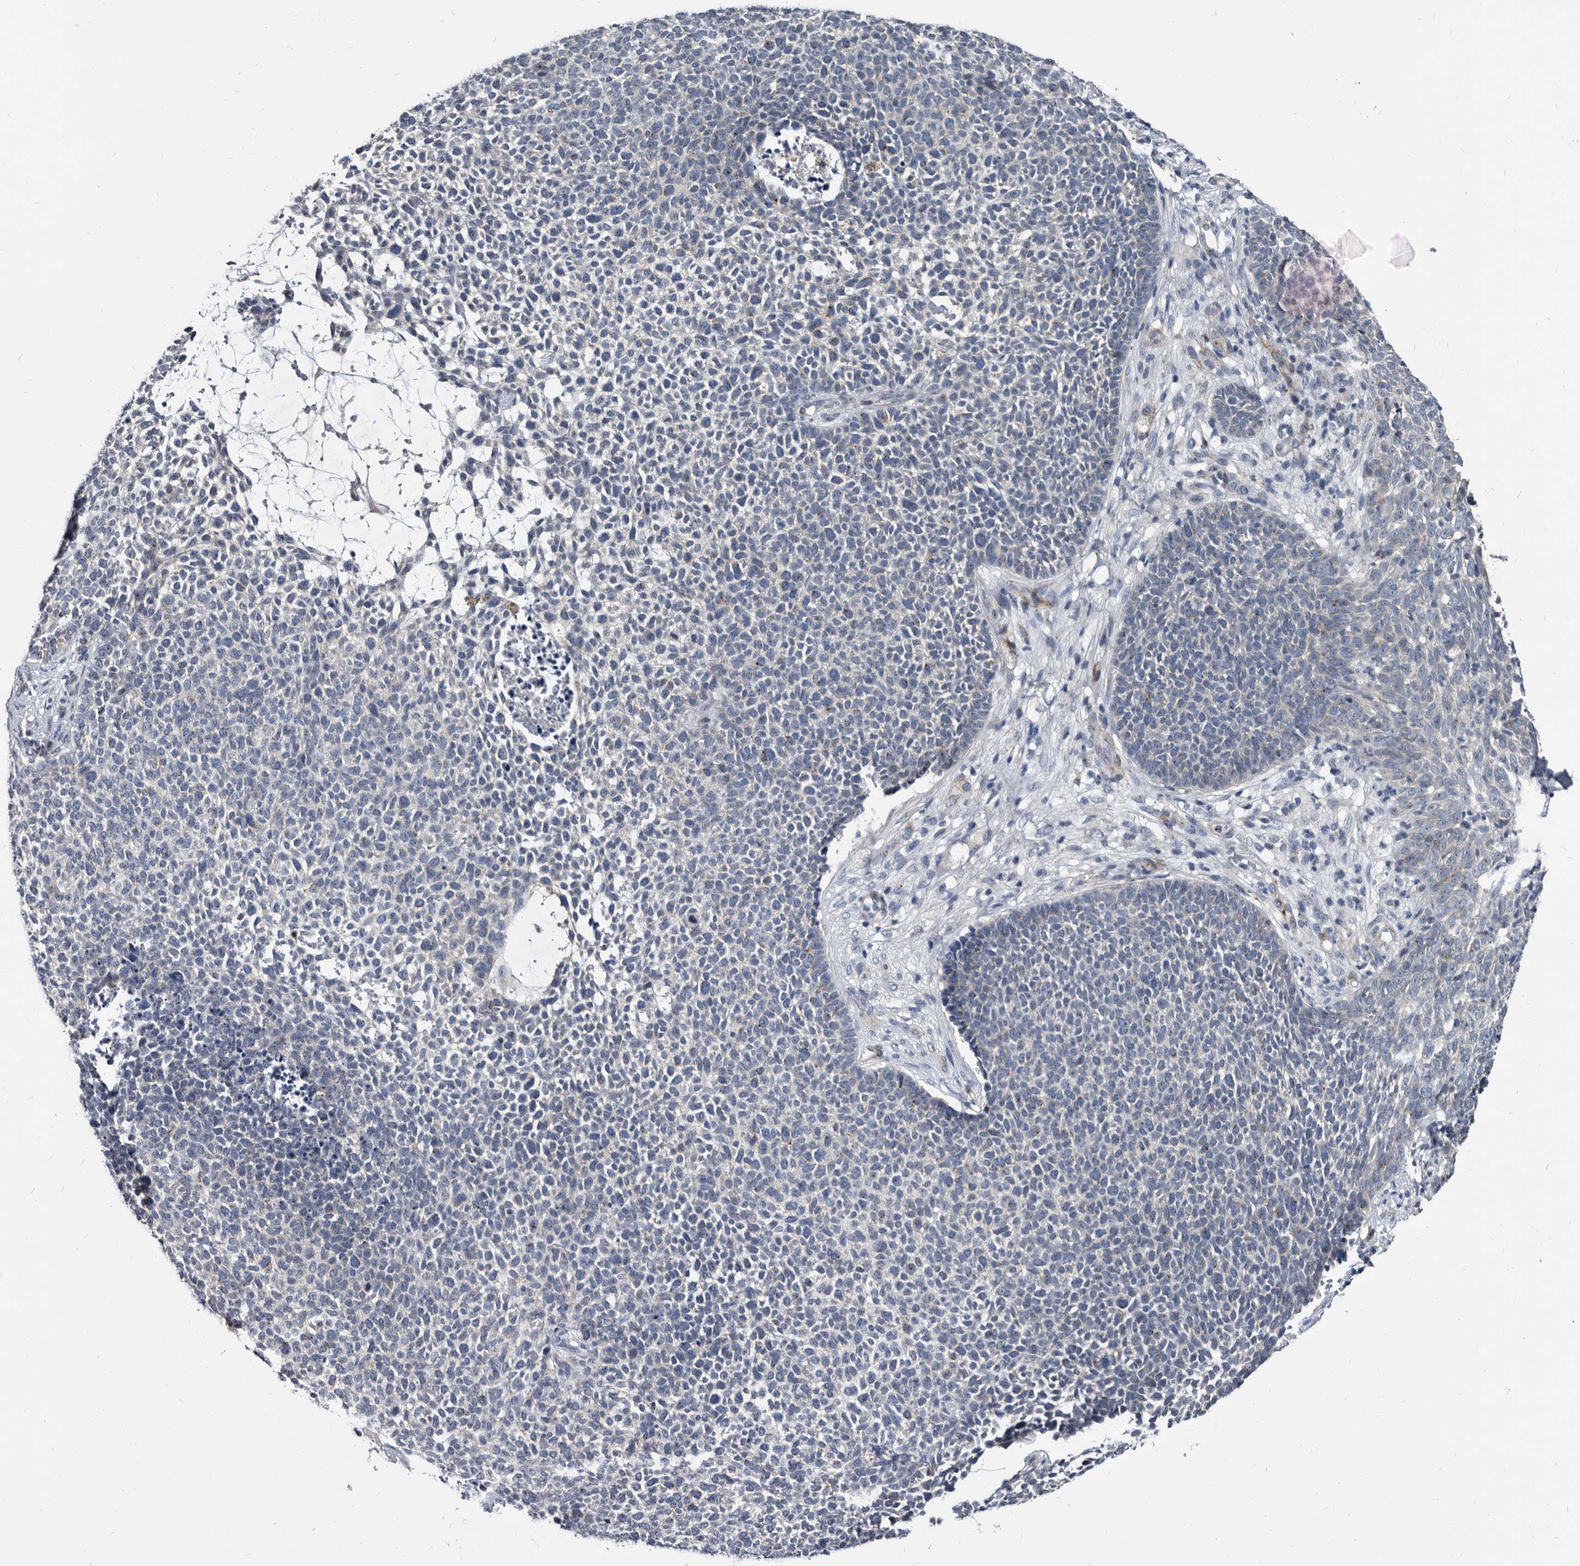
{"staining": {"intensity": "negative", "quantity": "none", "location": "none"}, "tissue": "skin cancer", "cell_type": "Tumor cells", "image_type": "cancer", "snomed": [{"axis": "morphology", "description": "Basal cell carcinoma"}, {"axis": "topography", "description": "Skin"}], "caption": "This is an IHC micrograph of human basal cell carcinoma (skin). There is no positivity in tumor cells.", "gene": "PRSS8", "patient": {"sex": "female", "age": 84}}